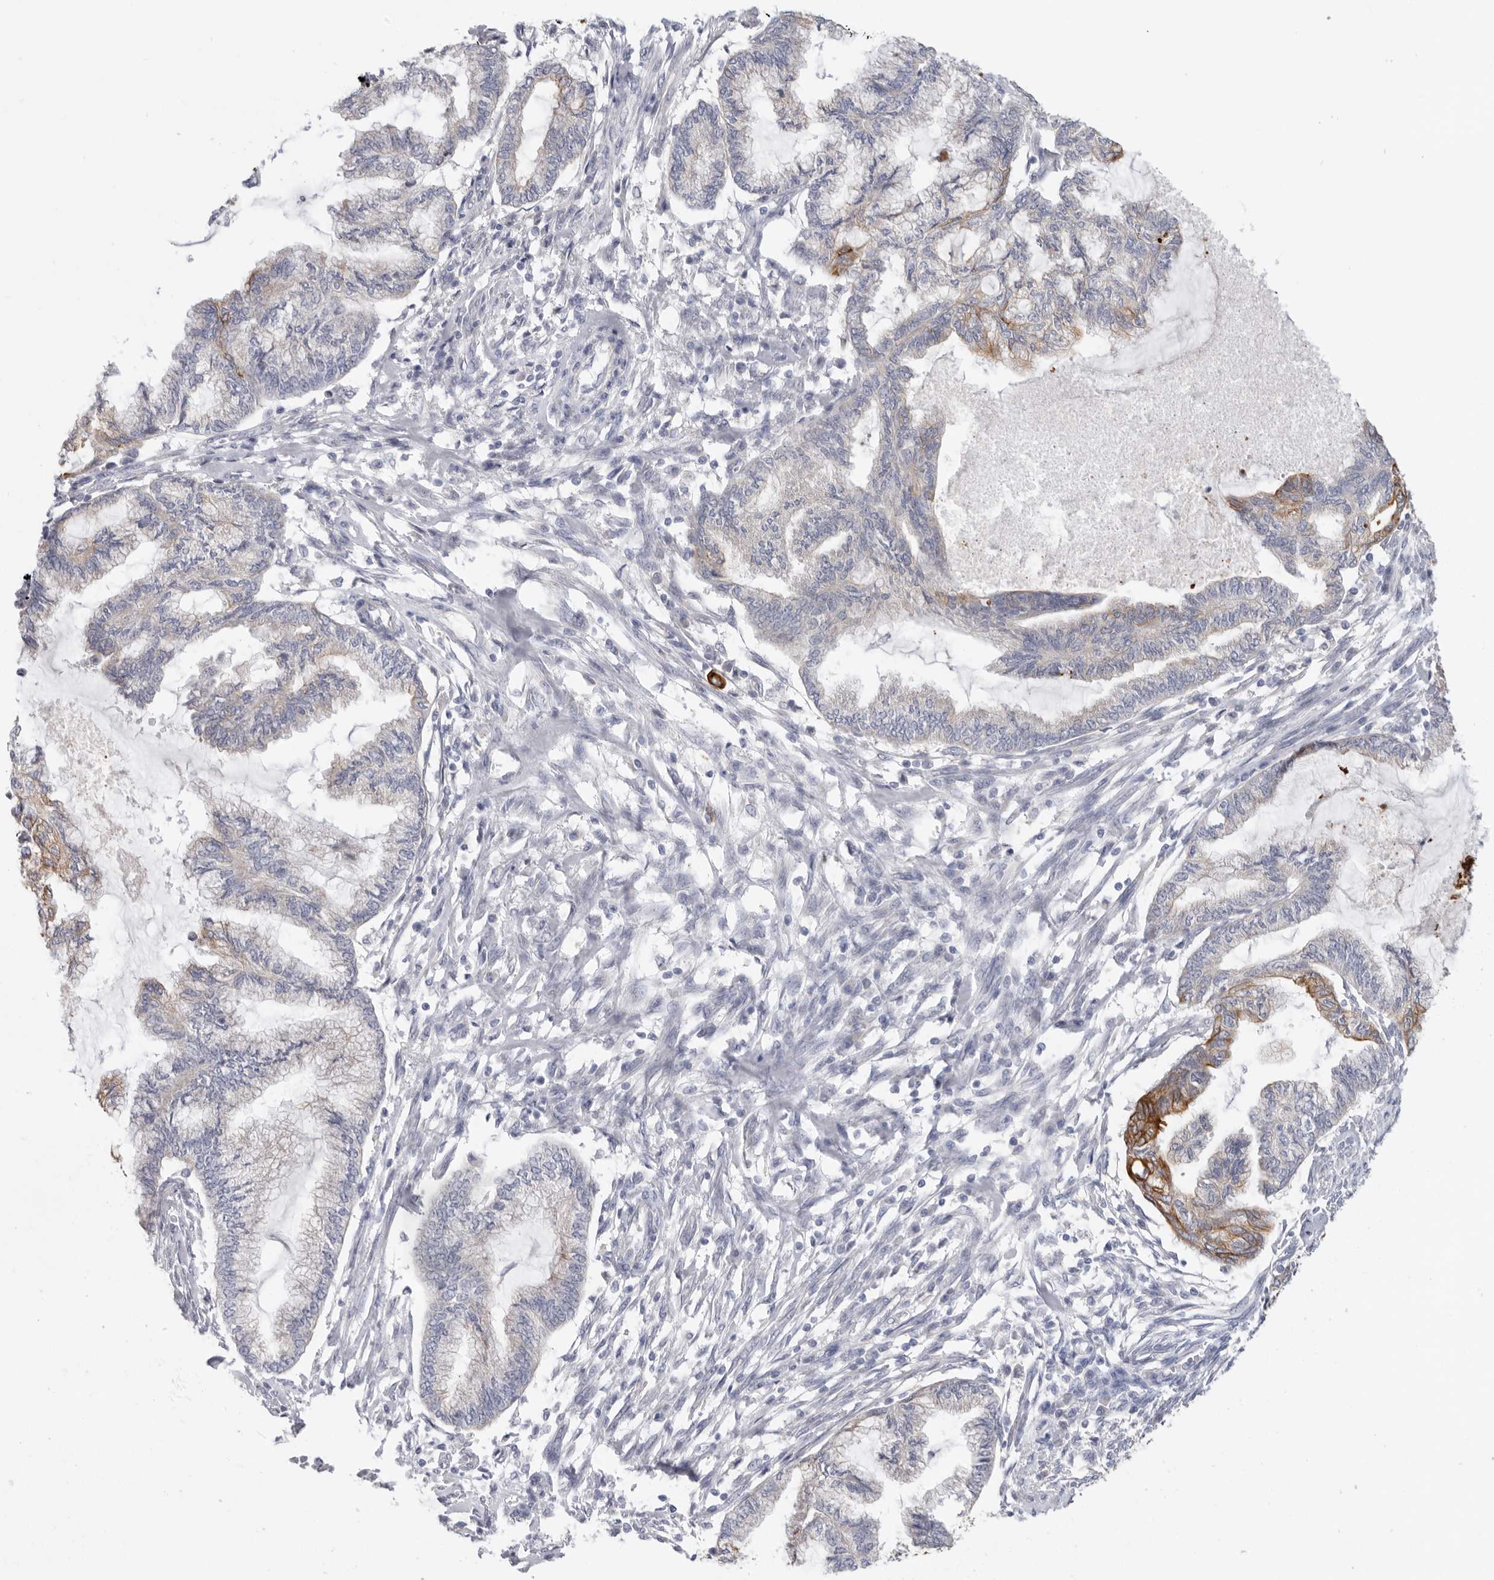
{"staining": {"intensity": "moderate", "quantity": "<25%", "location": "cytoplasmic/membranous"}, "tissue": "endometrial cancer", "cell_type": "Tumor cells", "image_type": "cancer", "snomed": [{"axis": "morphology", "description": "Adenocarcinoma, NOS"}, {"axis": "topography", "description": "Endometrium"}], "caption": "This is a micrograph of IHC staining of adenocarcinoma (endometrial), which shows moderate expression in the cytoplasmic/membranous of tumor cells.", "gene": "MTFR1L", "patient": {"sex": "female", "age": 86}}